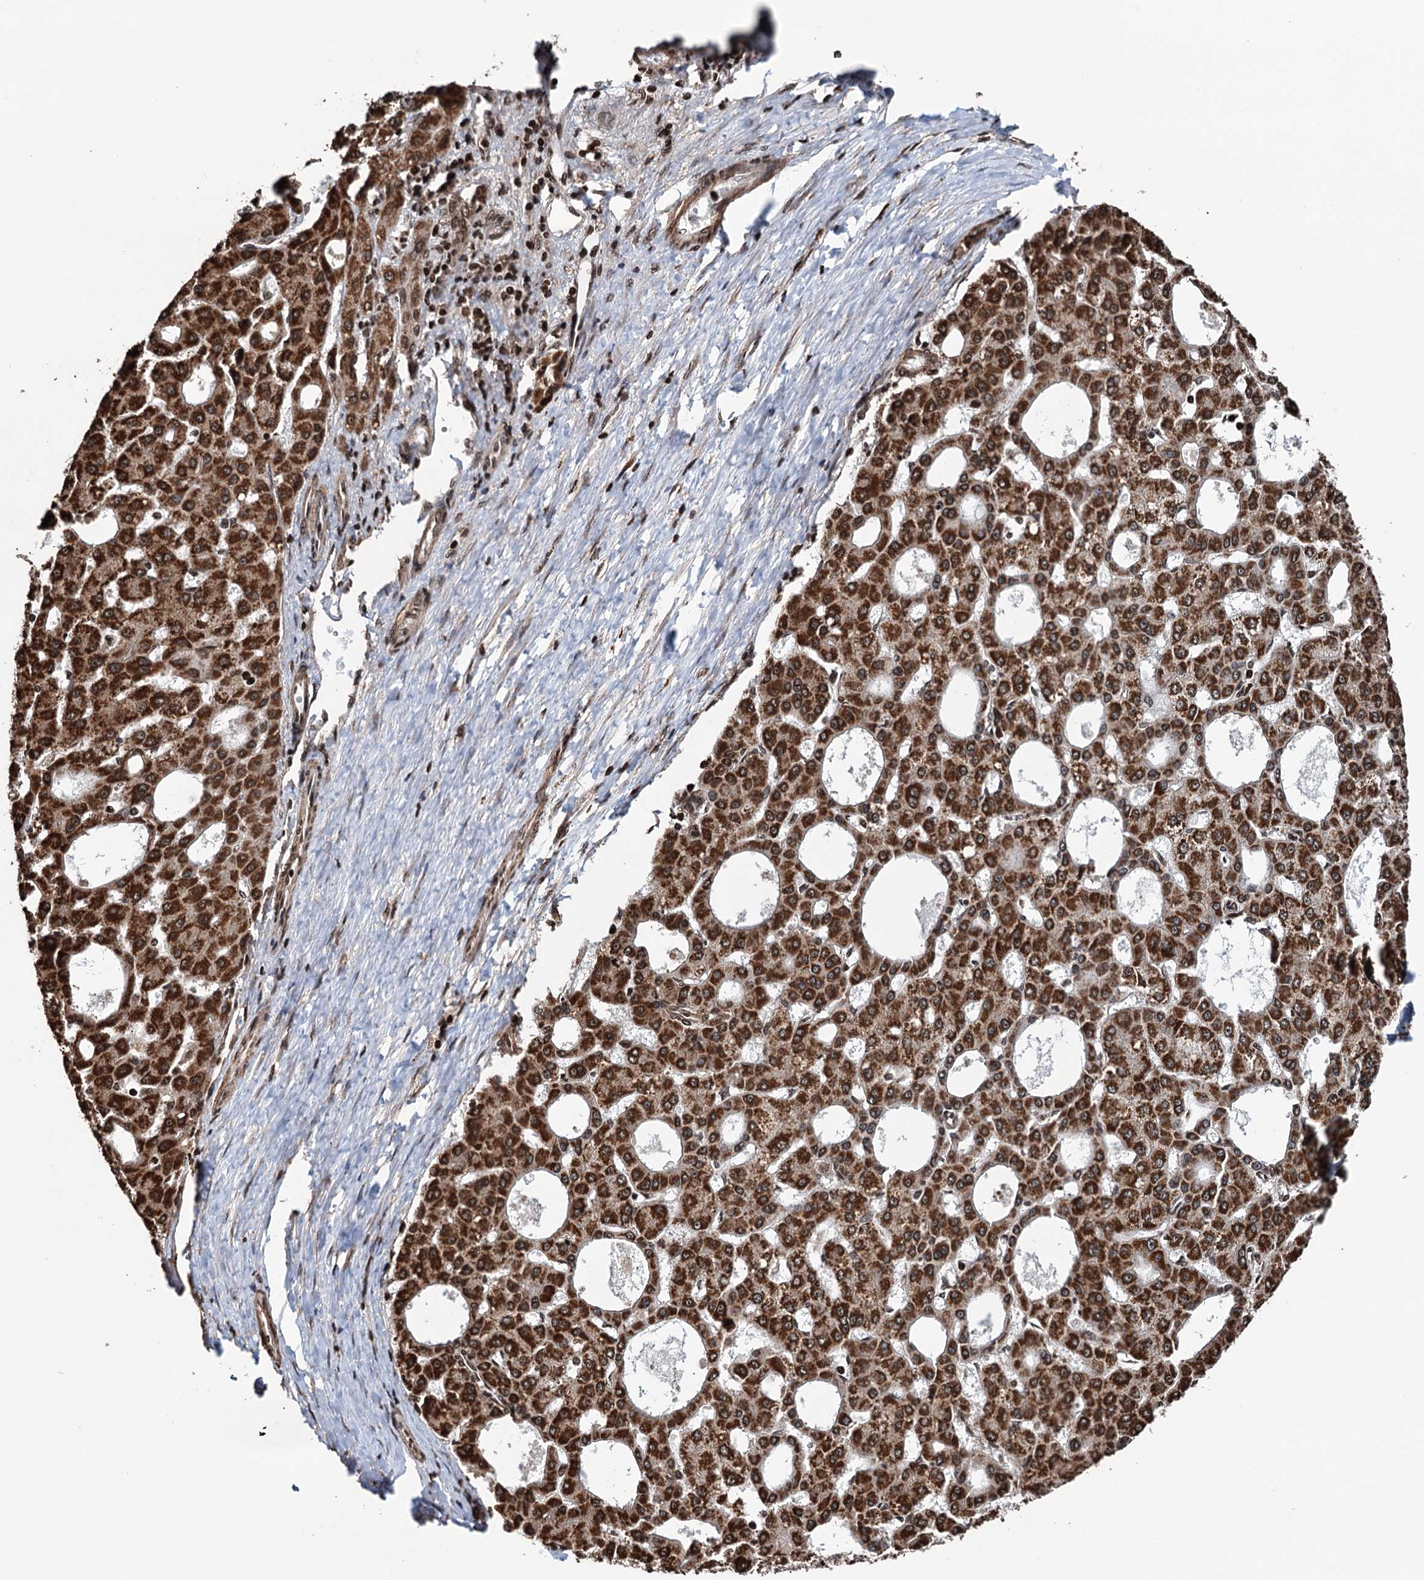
{"staining": {"intensity": "strong", "quantity": ">75%", "location": "cytoplasmic/membranous"}, "tissue": "liver cancer", "cell_type": "Tumor cells", "image_type": "cancer", "snomed": [{"axis": "morphology", "description": "Carcinoma, Hepatocellular, NOS"}, {"axis": "topography", "description": "Liver"}], "caption": "The micrograph exhibits staining of hepatocellular carcinoma (liver), revealing strong cytoplasmic/membranous protein positivity (brown color) within tumor cells.", "gene": "EYA4", "patient": {"sex": "male", "age": 47}}